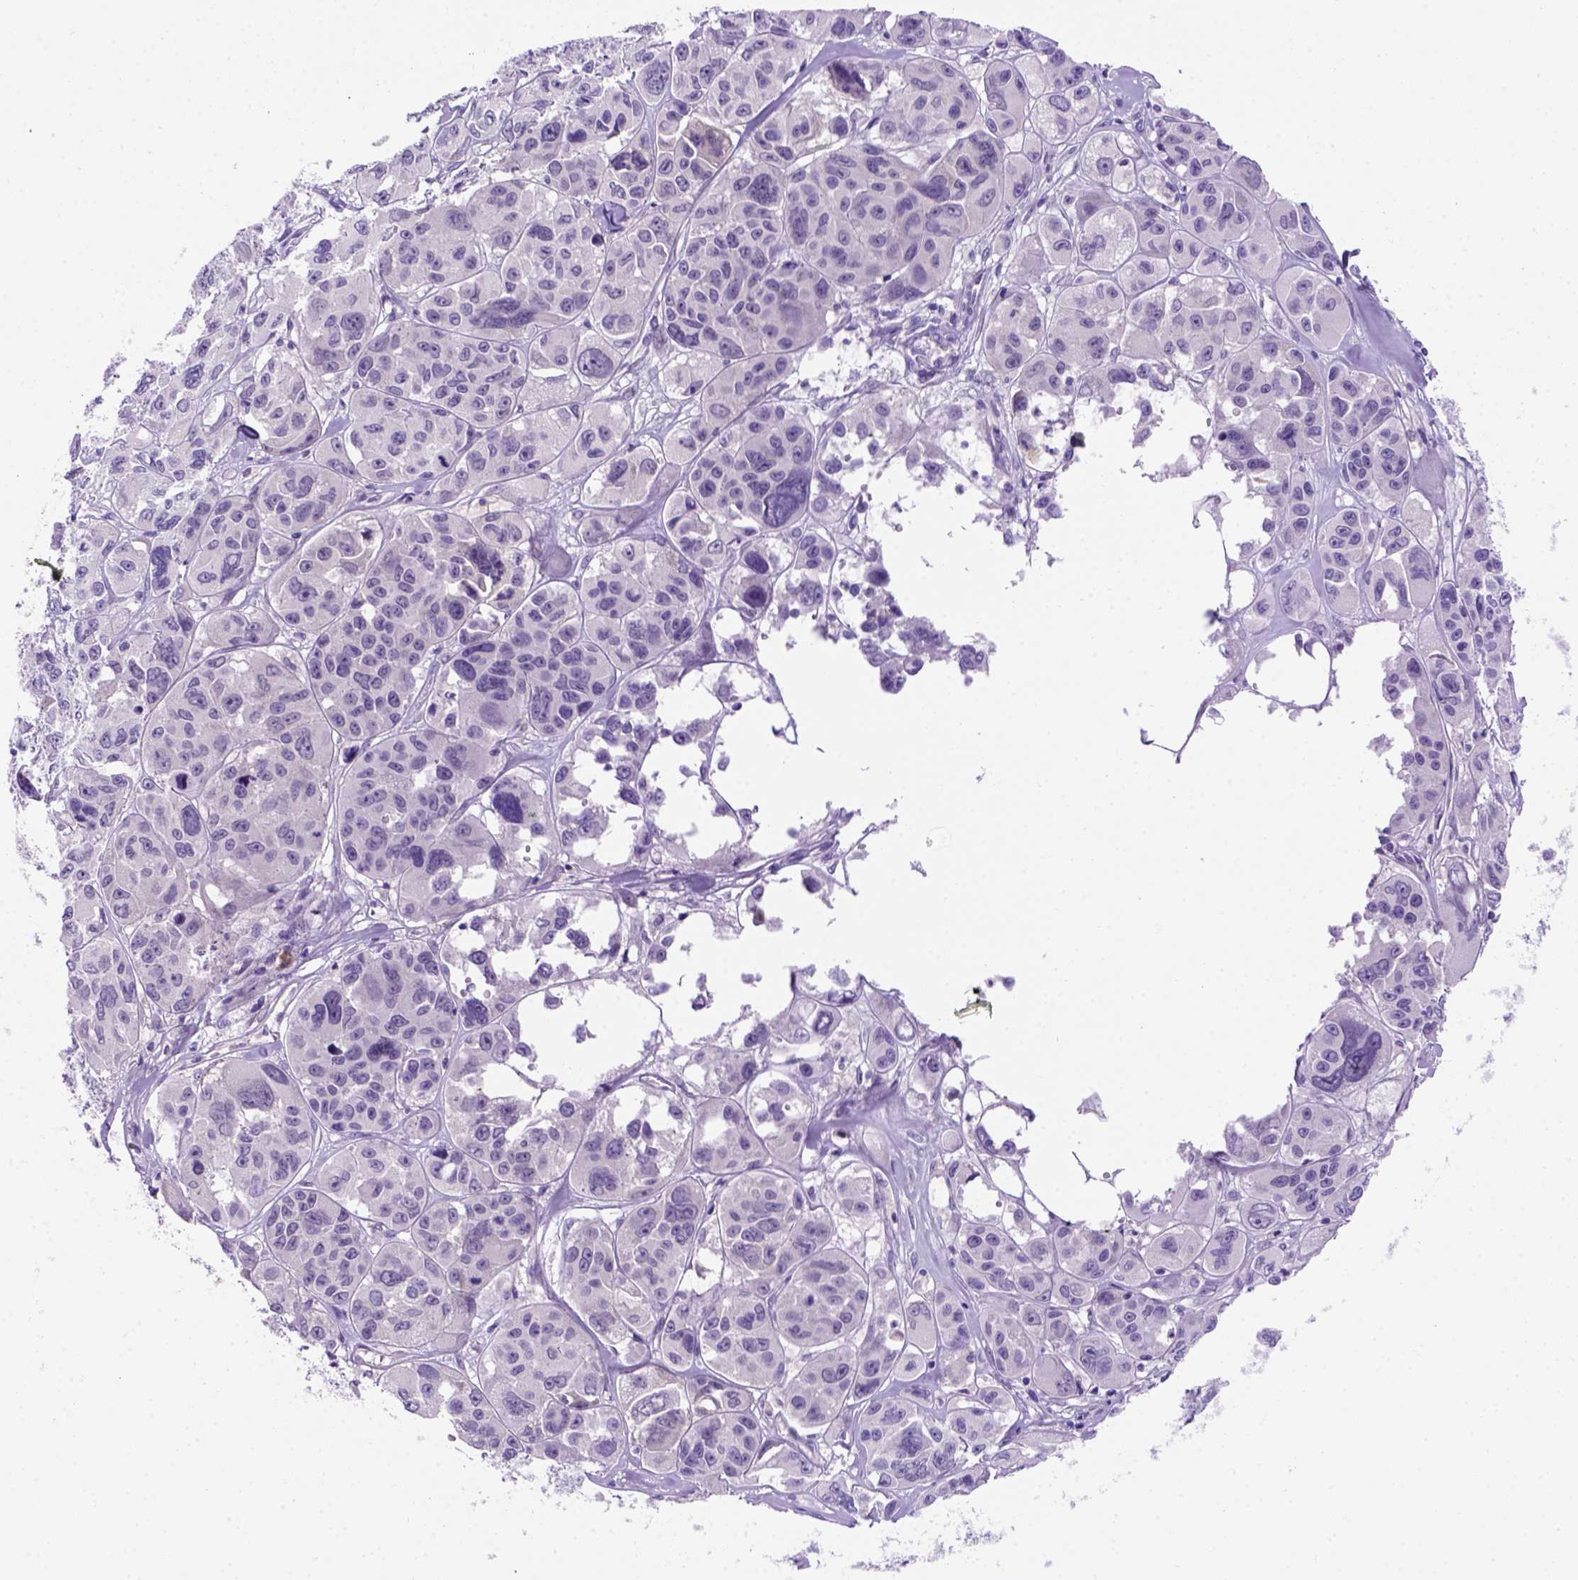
{"staining": {"intensity": "negative", "quantity": "none", "location": "none"}, "tissue": "melanoma", "cell_type": "Tumor cells", "image_type": "cancer", "snomed": [{"axis": "morphology", "description": "Malignant melanoma, NOS"}, {"axis": "topography", "description": "Skin"}], "caption": "Immunohistochemistry (IHC) photomicrograph of neoplastic tissue: melanoma stained with DAB exhibits no significant protein positivity in tumor cells. Nuclei are stained in blue.", "gene": "FAM81B", "patient": {"sex": "female", "age": 66}}